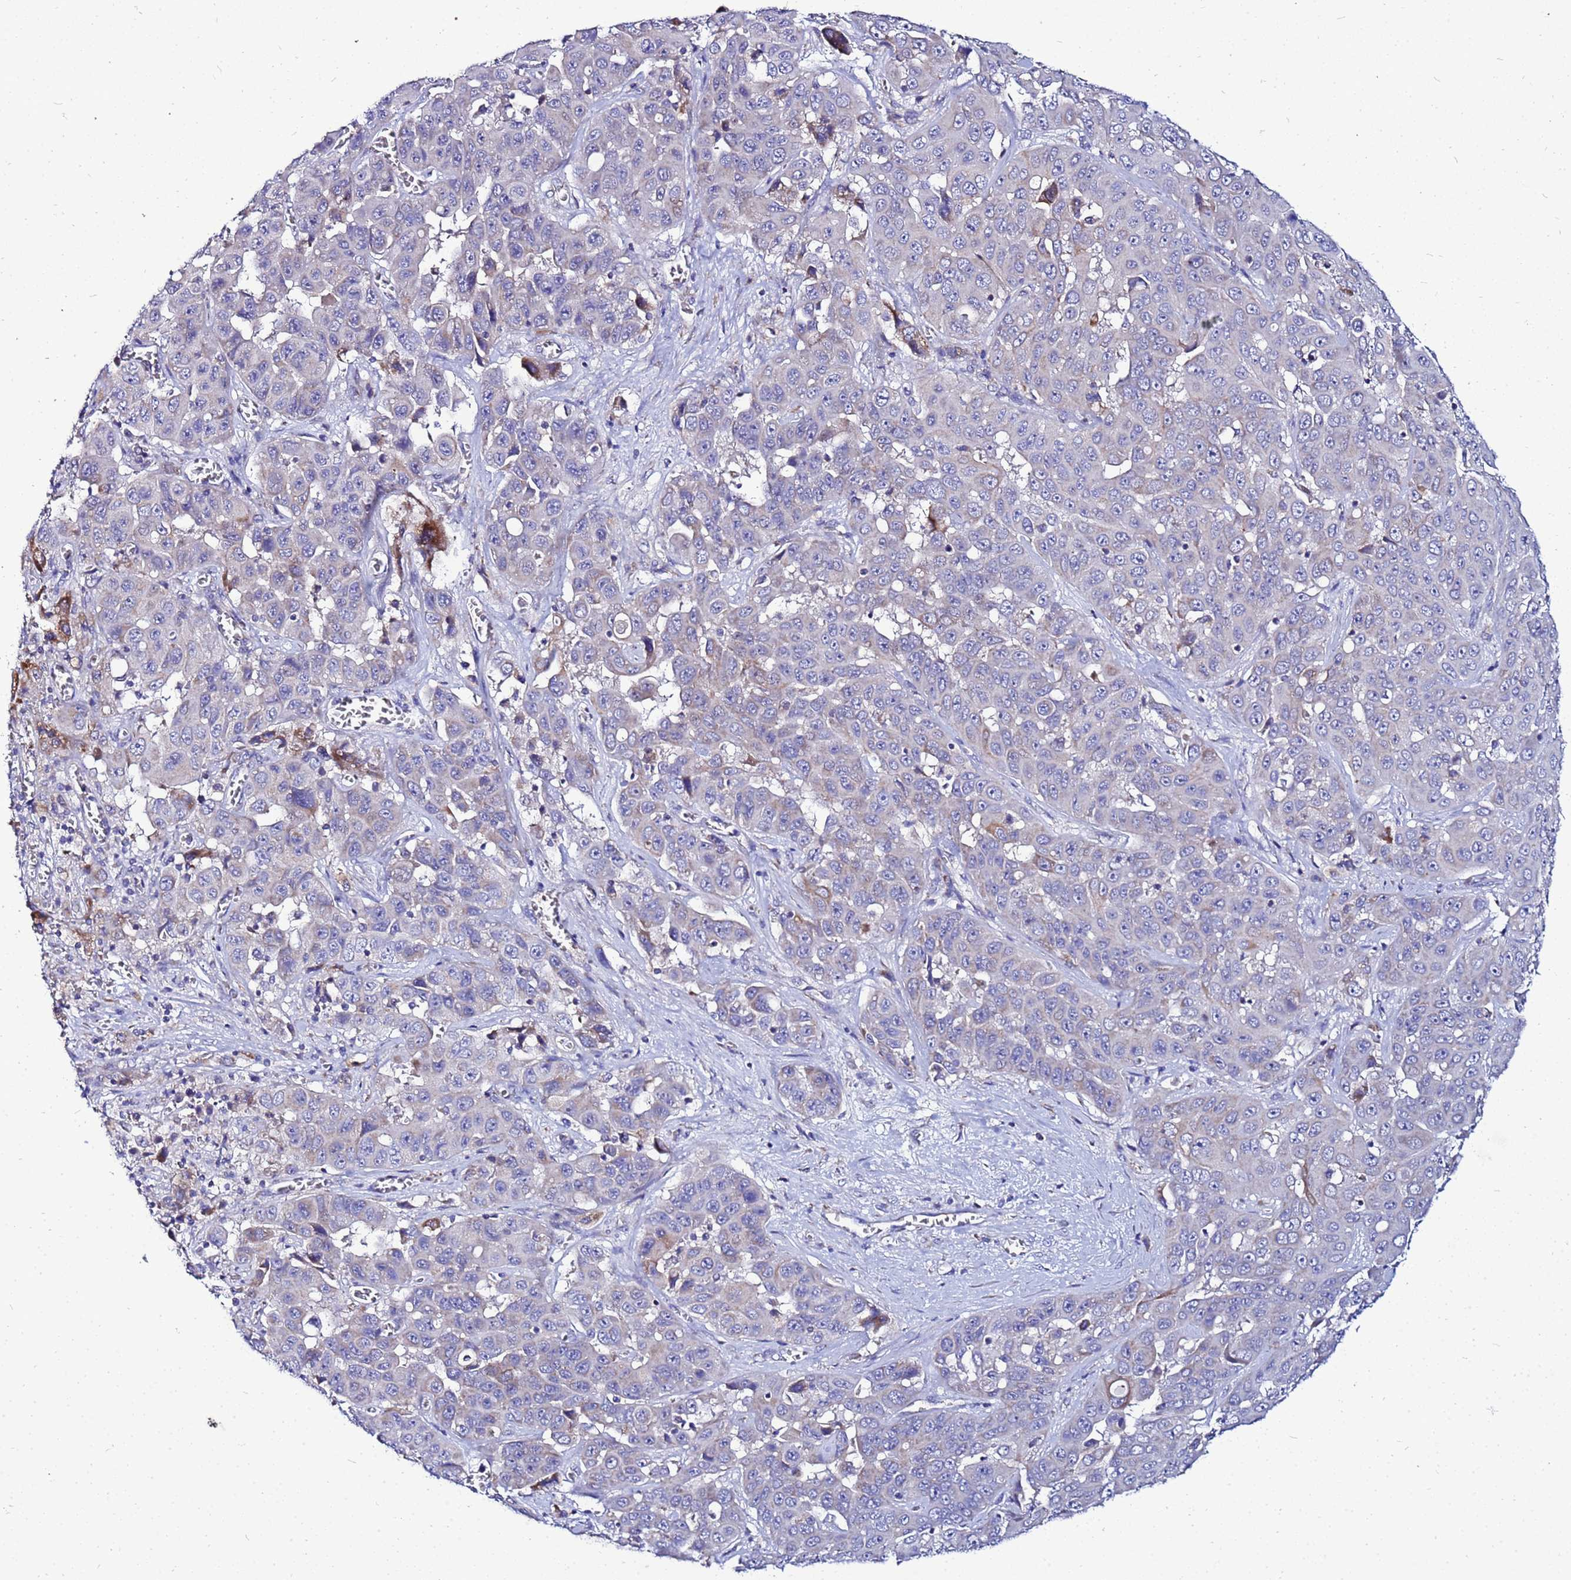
{"staining": {"intensity": "negative", "quantity": "none", "location": "none"}, "tissue": "liver cancer", "cell_type": "Tumor cells", "image_type": "cancer", "snomed": [{"axis": "morphology", "description": "Cholangiocarcinoma"}, {"axis": "topography", "description": "Liver"}], "caption": "Immunohistochemistry (IHC) photomicrograph of neoplastic tissue: human cholangiocarcinoma (liver) stained with DAB (3,3'-diaminobenzidine) exhibits no significant protein staining in tumor cells.", "gene": "FAHD2A", "patient": {"sex": "female", "age": 52}}